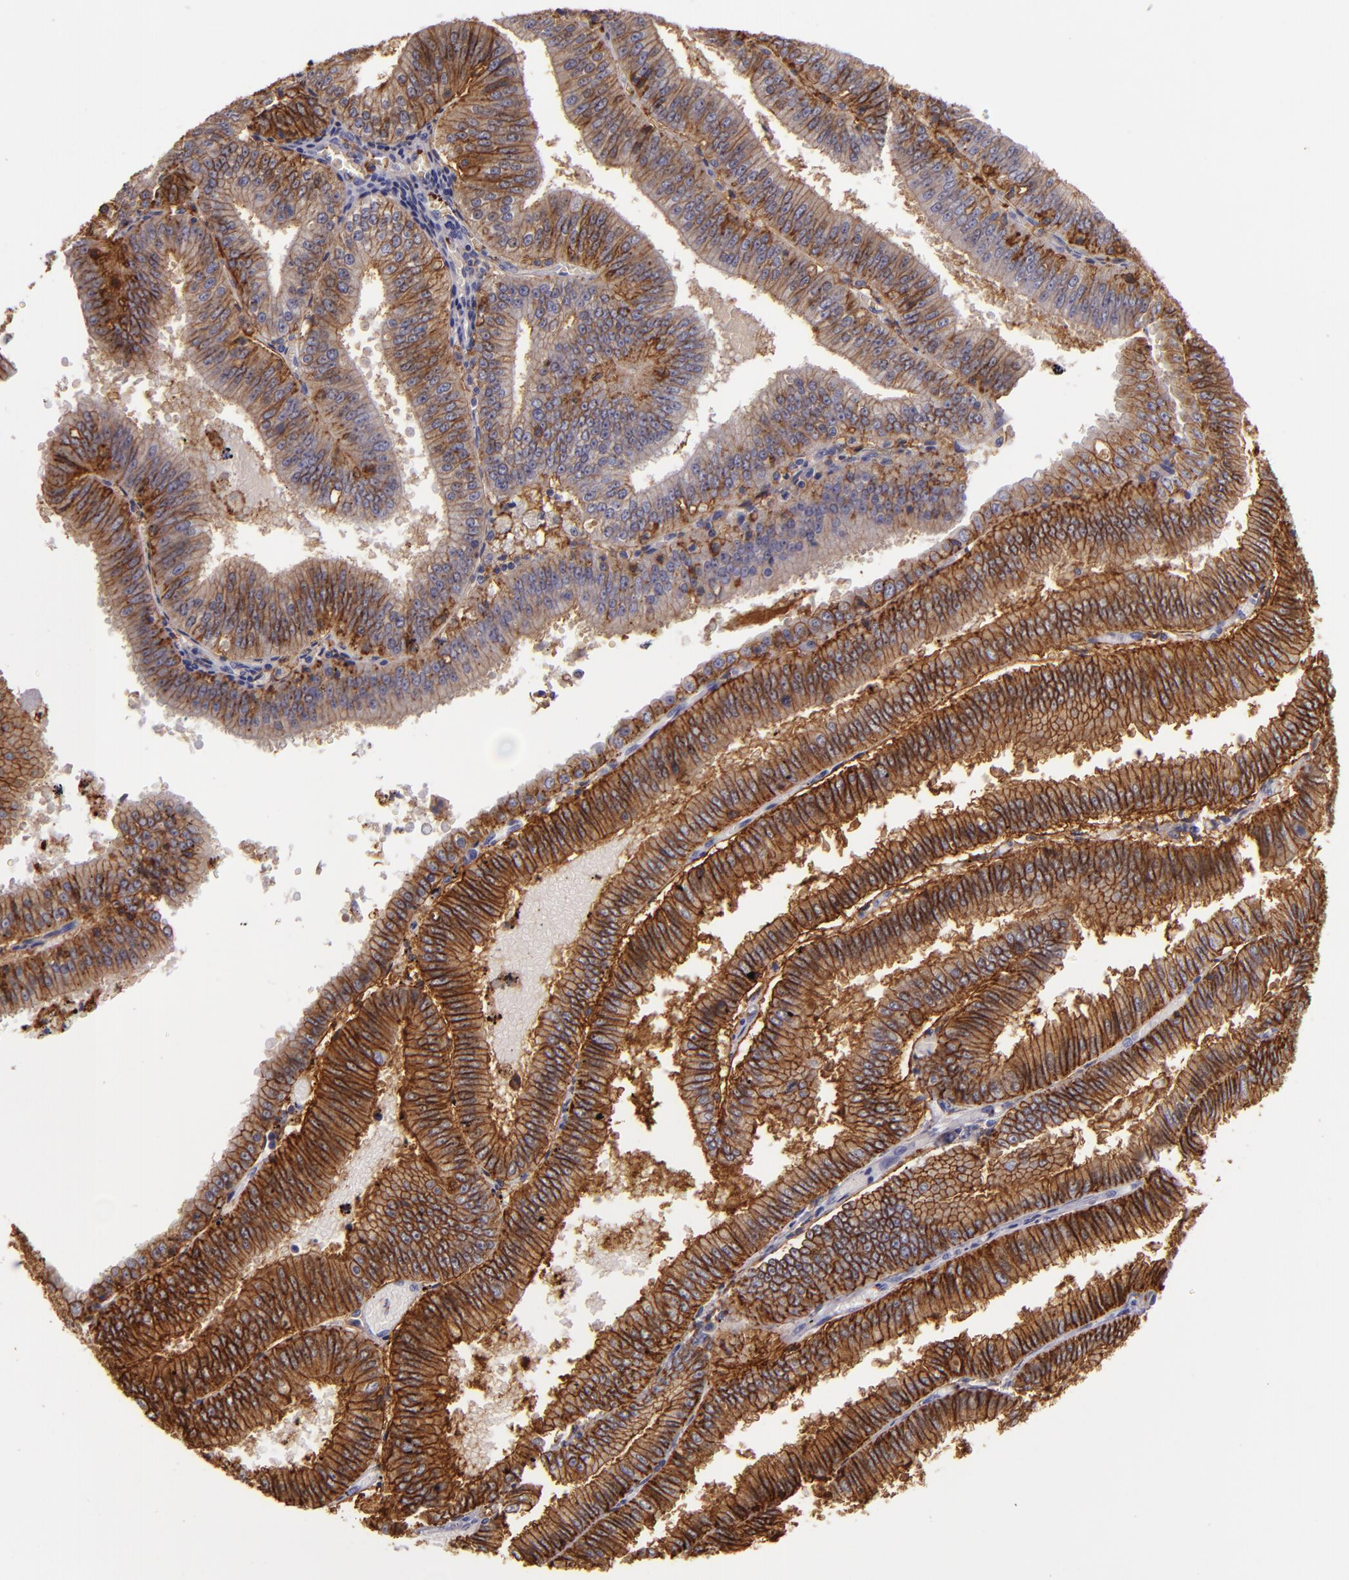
{"staining": {"intensity": "strong", "quantity": ">75%", "location": "cytoplasmic/membranous"}, "tissue": "endometrial cancer", "cell_type": "Tumor cells", "image_type": "cancer", "snomed": [{"axis": "morphology", "description": "Adenocarcinoma, NOS"}, {"axis": "topography", "description": "Endometrium"}], "caption": "Immunohistochemical staining of human endometrial adenocarcinoma exhibits strong cytoplasmic/membranous protein positivity in approximately >75% of tumor cells. The staining was performed using DAB, with brown indicating positive protein expression. Nuclei are stained blue with hematoxylin.", "gene": "CD9", "patient": {"sex": "female", "age": 66}}